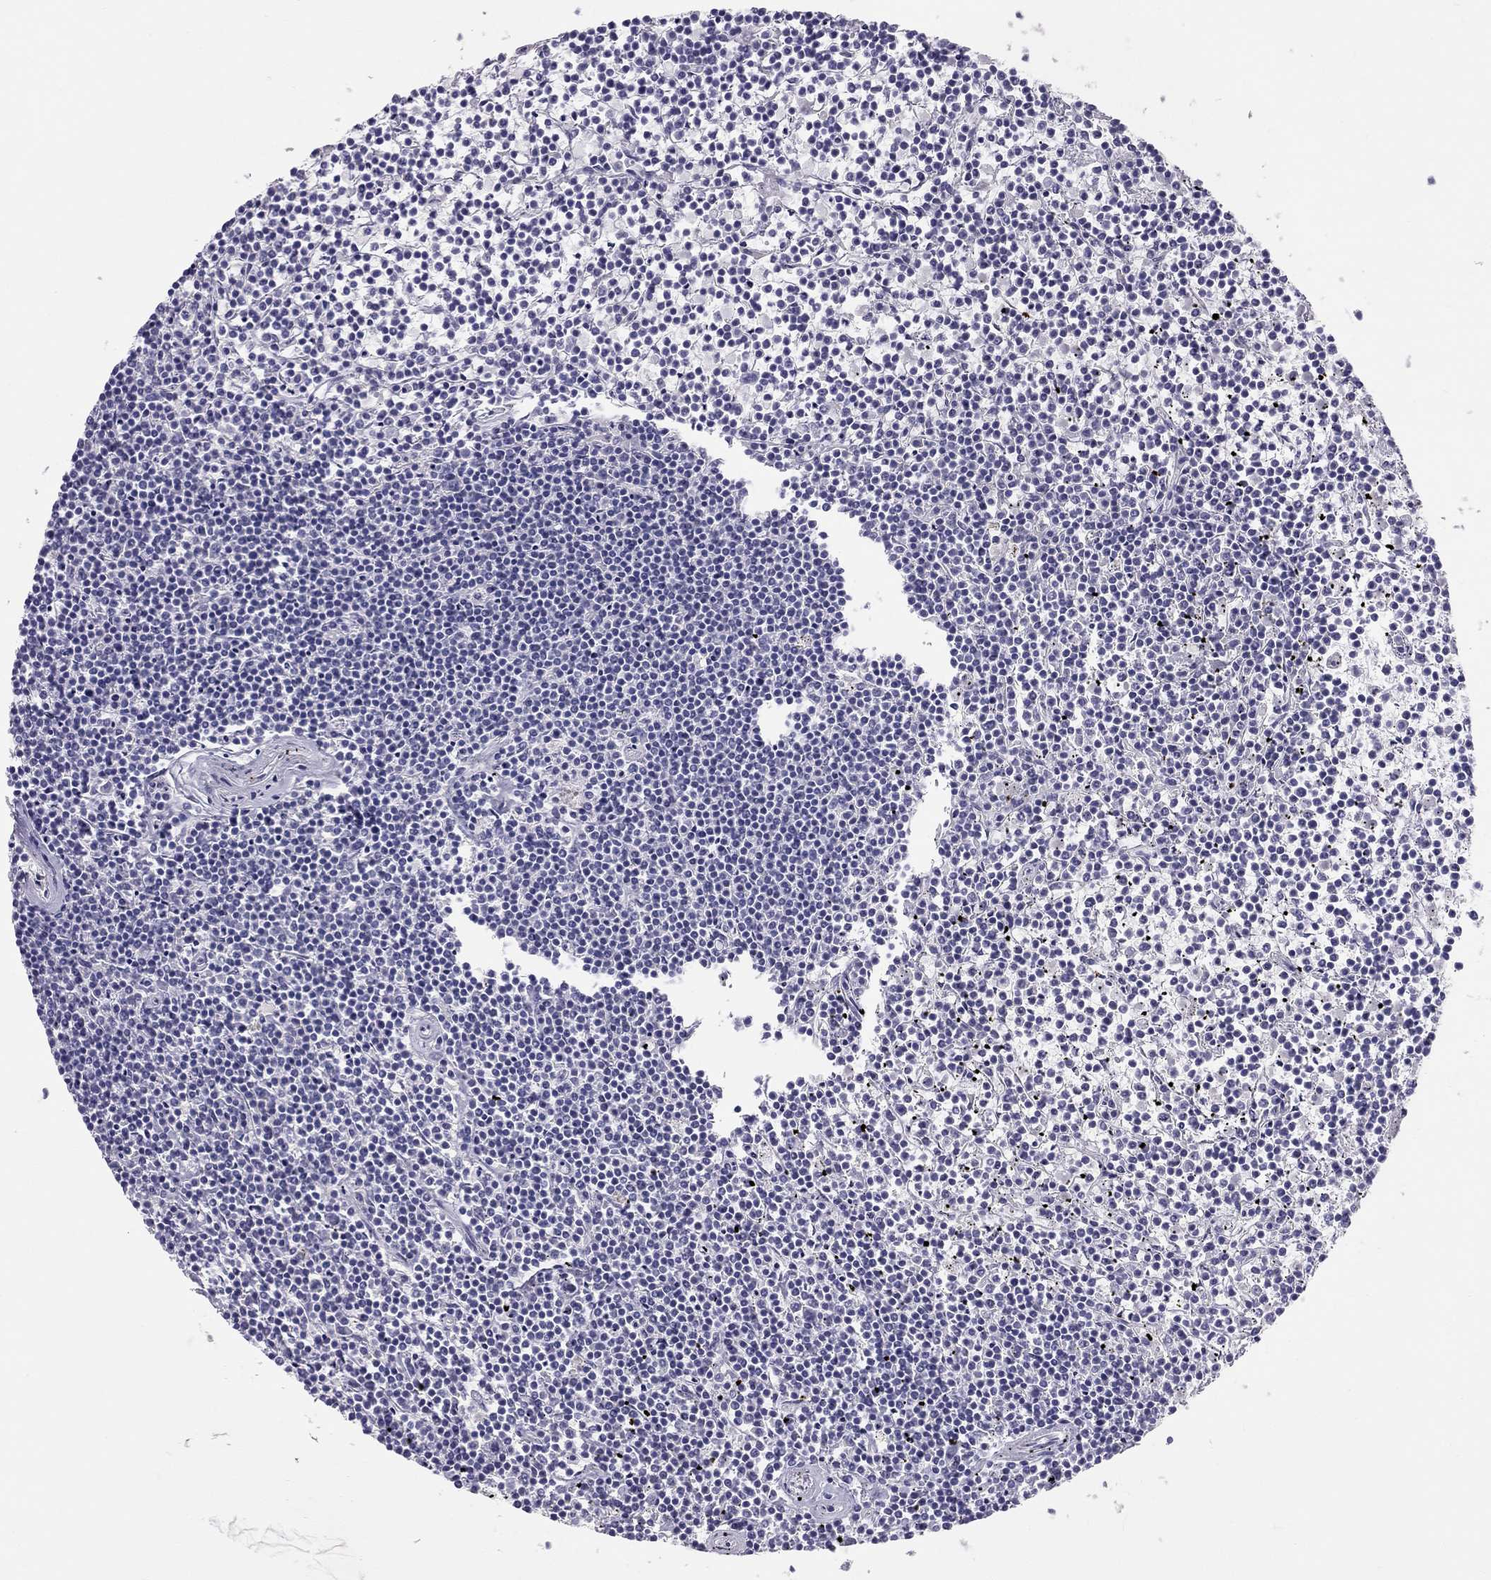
{"staining": {"intensity": "negative", "quantity": "none", "location": "none"}, "tissue": "lymphoma", "cell_type": "Tumor cells", "image_type": "cancer", "snomed": [{"axis": "morphology", "description": "Malignant lymphoma, non-Hodgkin's type, Low grade"}, {"axis": "topography", "description": "Spleen"}], "caption": "Protein analysis of lymphoma reveals no significant staining in tumor cells. (Immunohistochemistry (ihc), brightfield microscopy, high magnification).", "gene": "SPATA12", "patient": {"sex": "female", "age": 19}}